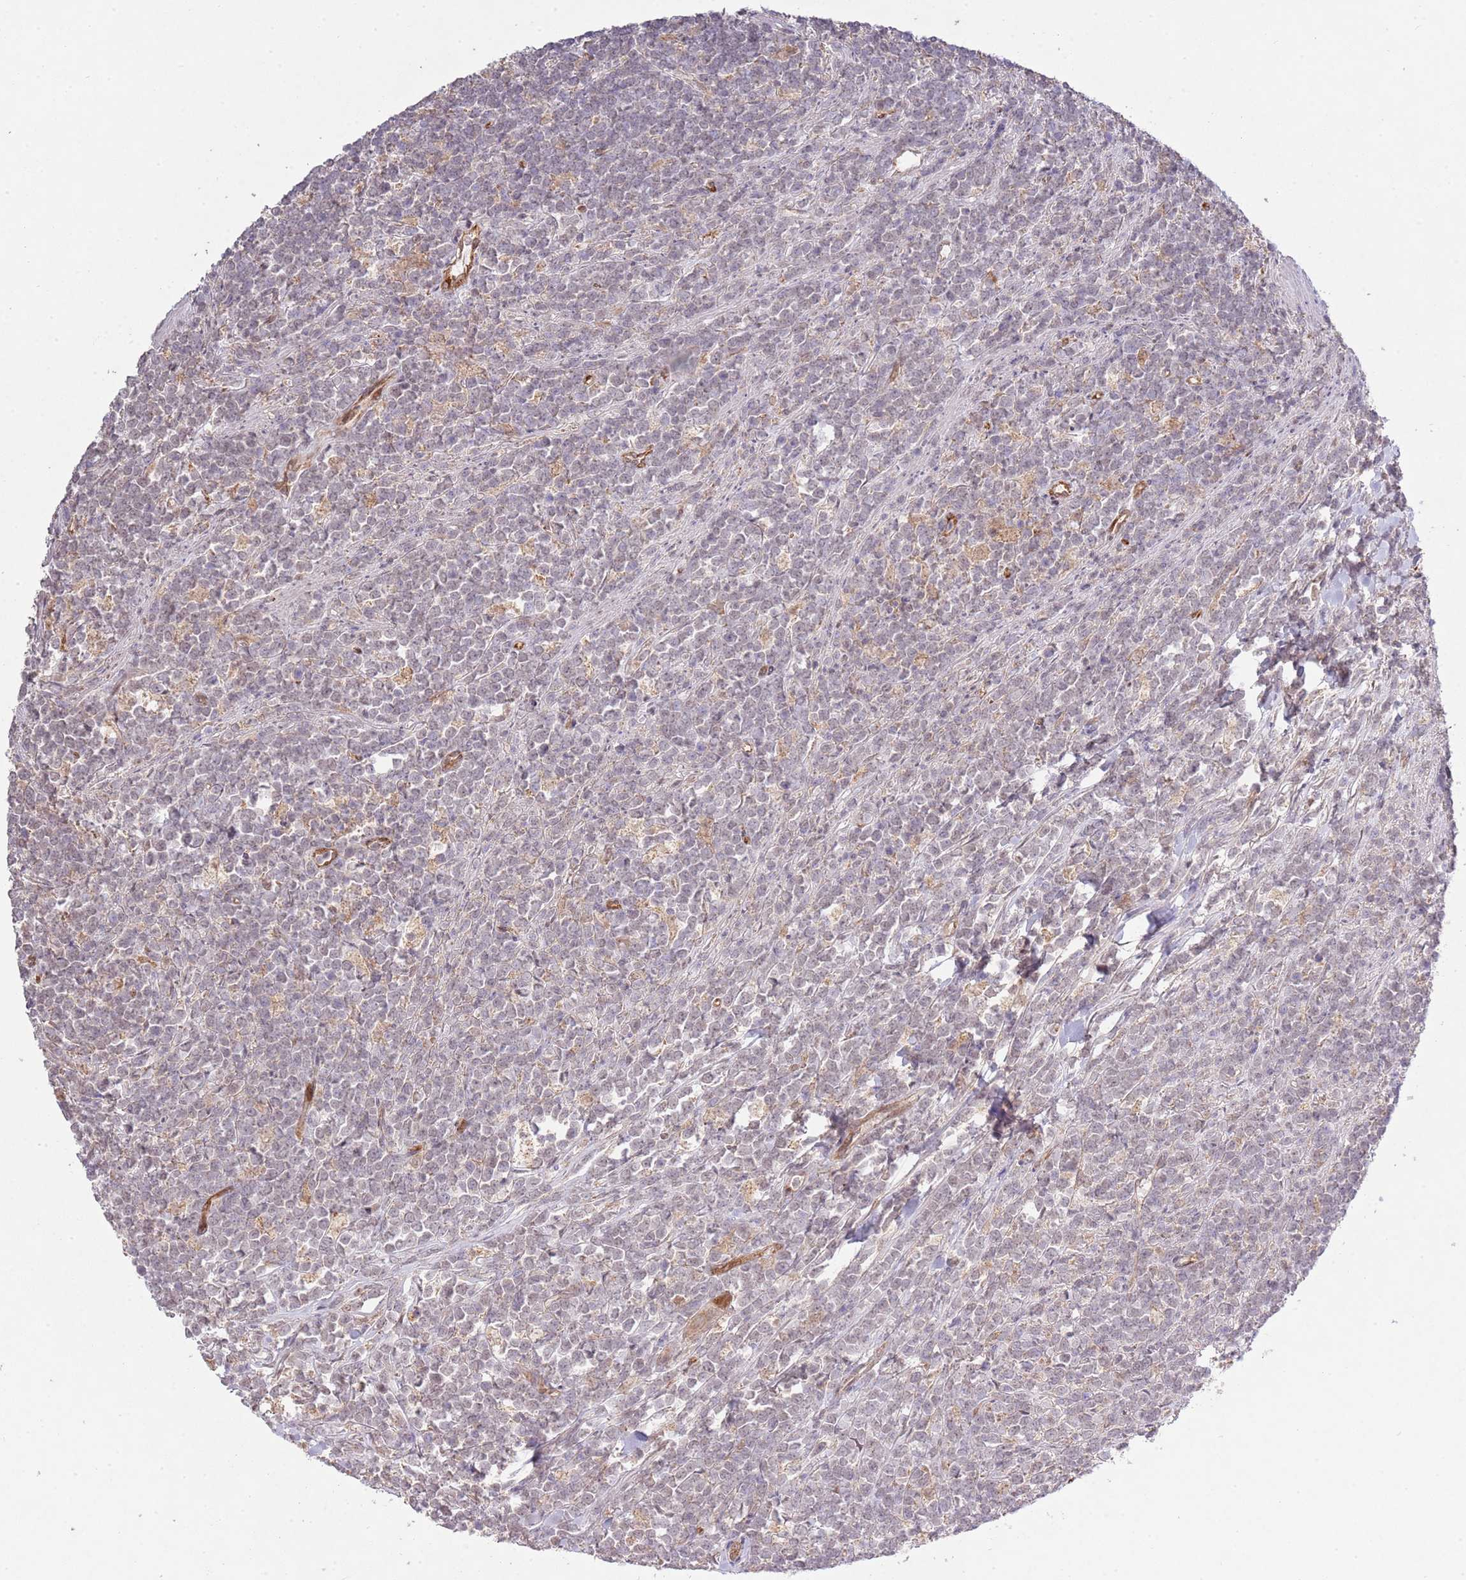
{"staining": {"intensity": "negative", "quantity": "none", "location": "none"}, "tissue": "lymphoma", "cell_type": "Tumor cells", "image_type": "cancer", "snomed": [{"axis": "morphology", "description": "Malignant lymphoma, non-Hodgkin's type, High grade"}, {"axis": "topography", "description": "Small intestine"}, {"axis": "topography", "description": "Colon"}], "caption": "Immunohistochemistry of malignant lymphoma, non-Hodgkin's type (high-grade) exhibits no staining in tumor cells.", "gene": "IVD", "patient": {"sex": "male", "age": 8}}